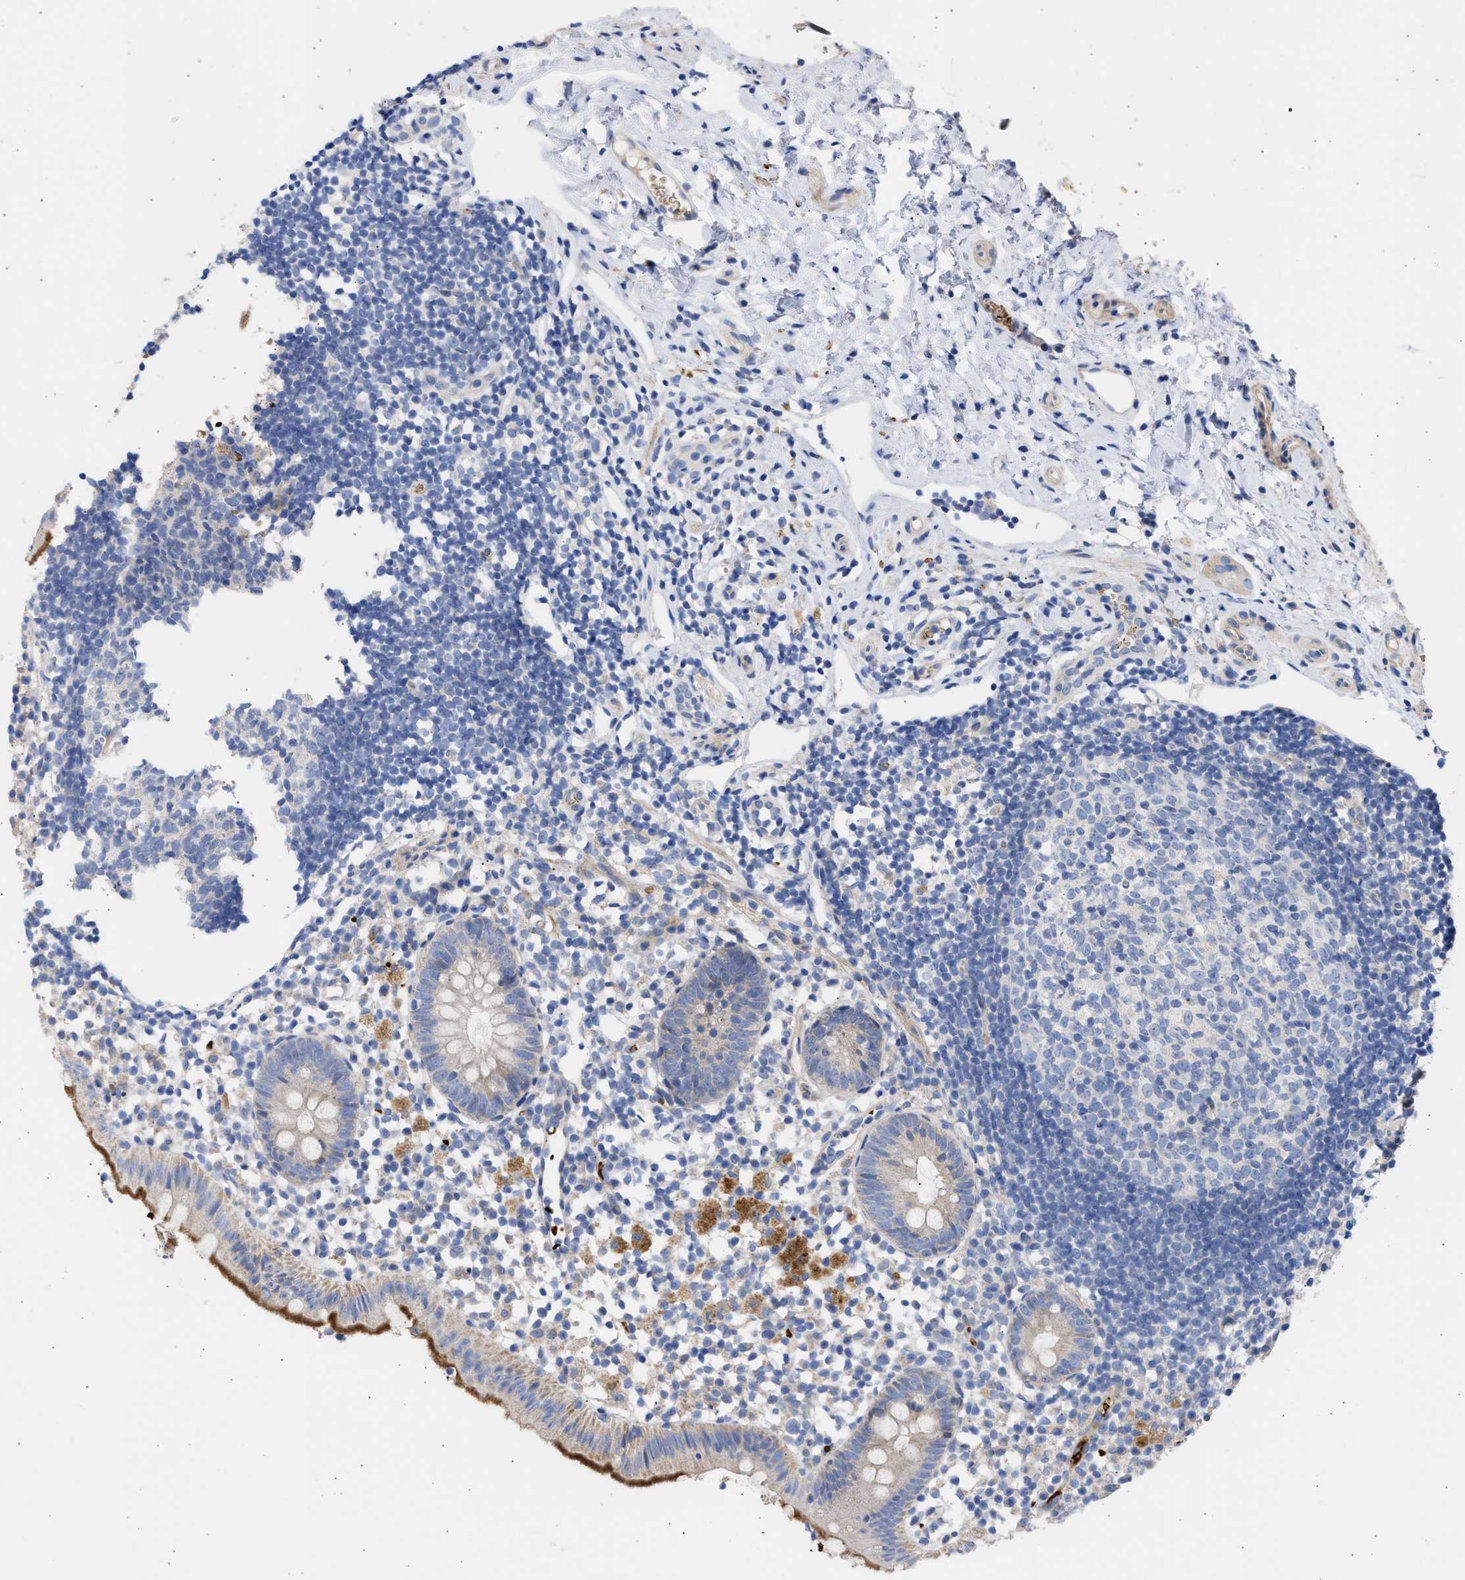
{"staining": {"intensity": "moderate", "quantity": ">75%", "location": "cytoplasmic/membranous"}, "tissue": "appendix", "cell_type": "Glandular cells", "image_type": "normal", "snomed": [{"axis": "morphology", "description": "Normal tissue, NOS"}, {"axis": "topography", "description": "Appendix"}], "caption": "High-power microscopy captured an immunohistochemistry (IHC) photomicrograph of benign appendix, revealing moderate cytoplasmic/membranous expression in about >75% of glandular cells. The staining was performed using DAB, with brown indicating positive protein expression. Nuclei are stained blue with hematoxylin.", "gene": "BTG3", "patient": {"sex": "female", "age": 20}}